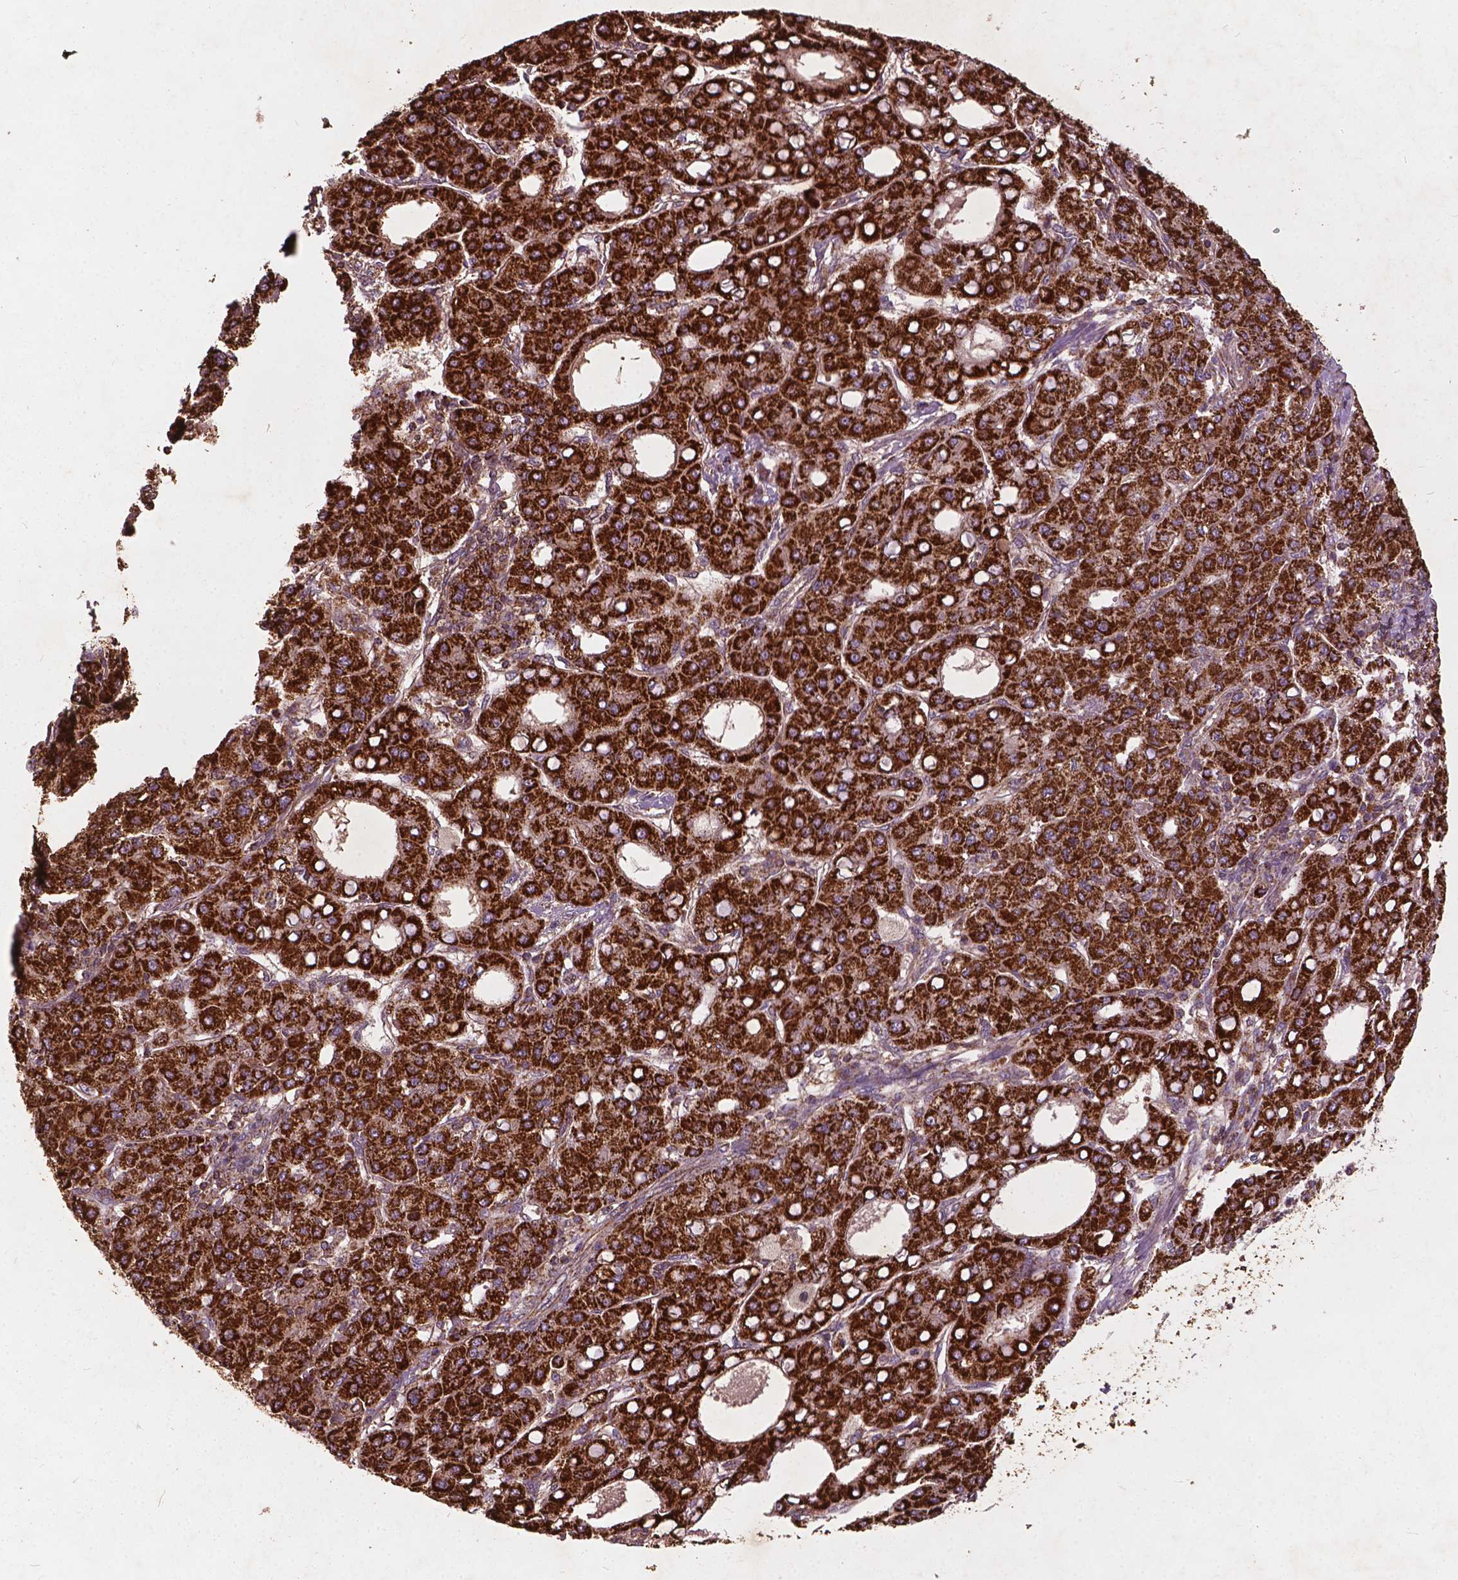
{"staining": {"intensity": "strong", "quantity": ">75%", "location": "cytoplasmic/membranous"}, "tissue": "liver cancer", "cell_type": "Tumor cells", "image_type": "cancer", "snomed": [{"axis": "morphology", "description": "Carcinoma, Hepatocellular, NOS"}, {"axis": "topography", "description": "Liver"}], "caption": "Immunohistochemical staining of human liver hepatocellular carcinoma displays high levels of strong cytoplasmic/membranous protein expression in approximately >75% of tumor cells. (Brightfield microscopy of DAB IHC at high magnification).", "gene": "UBXN2A", "patient": {"sex": "male", "age": 65}}